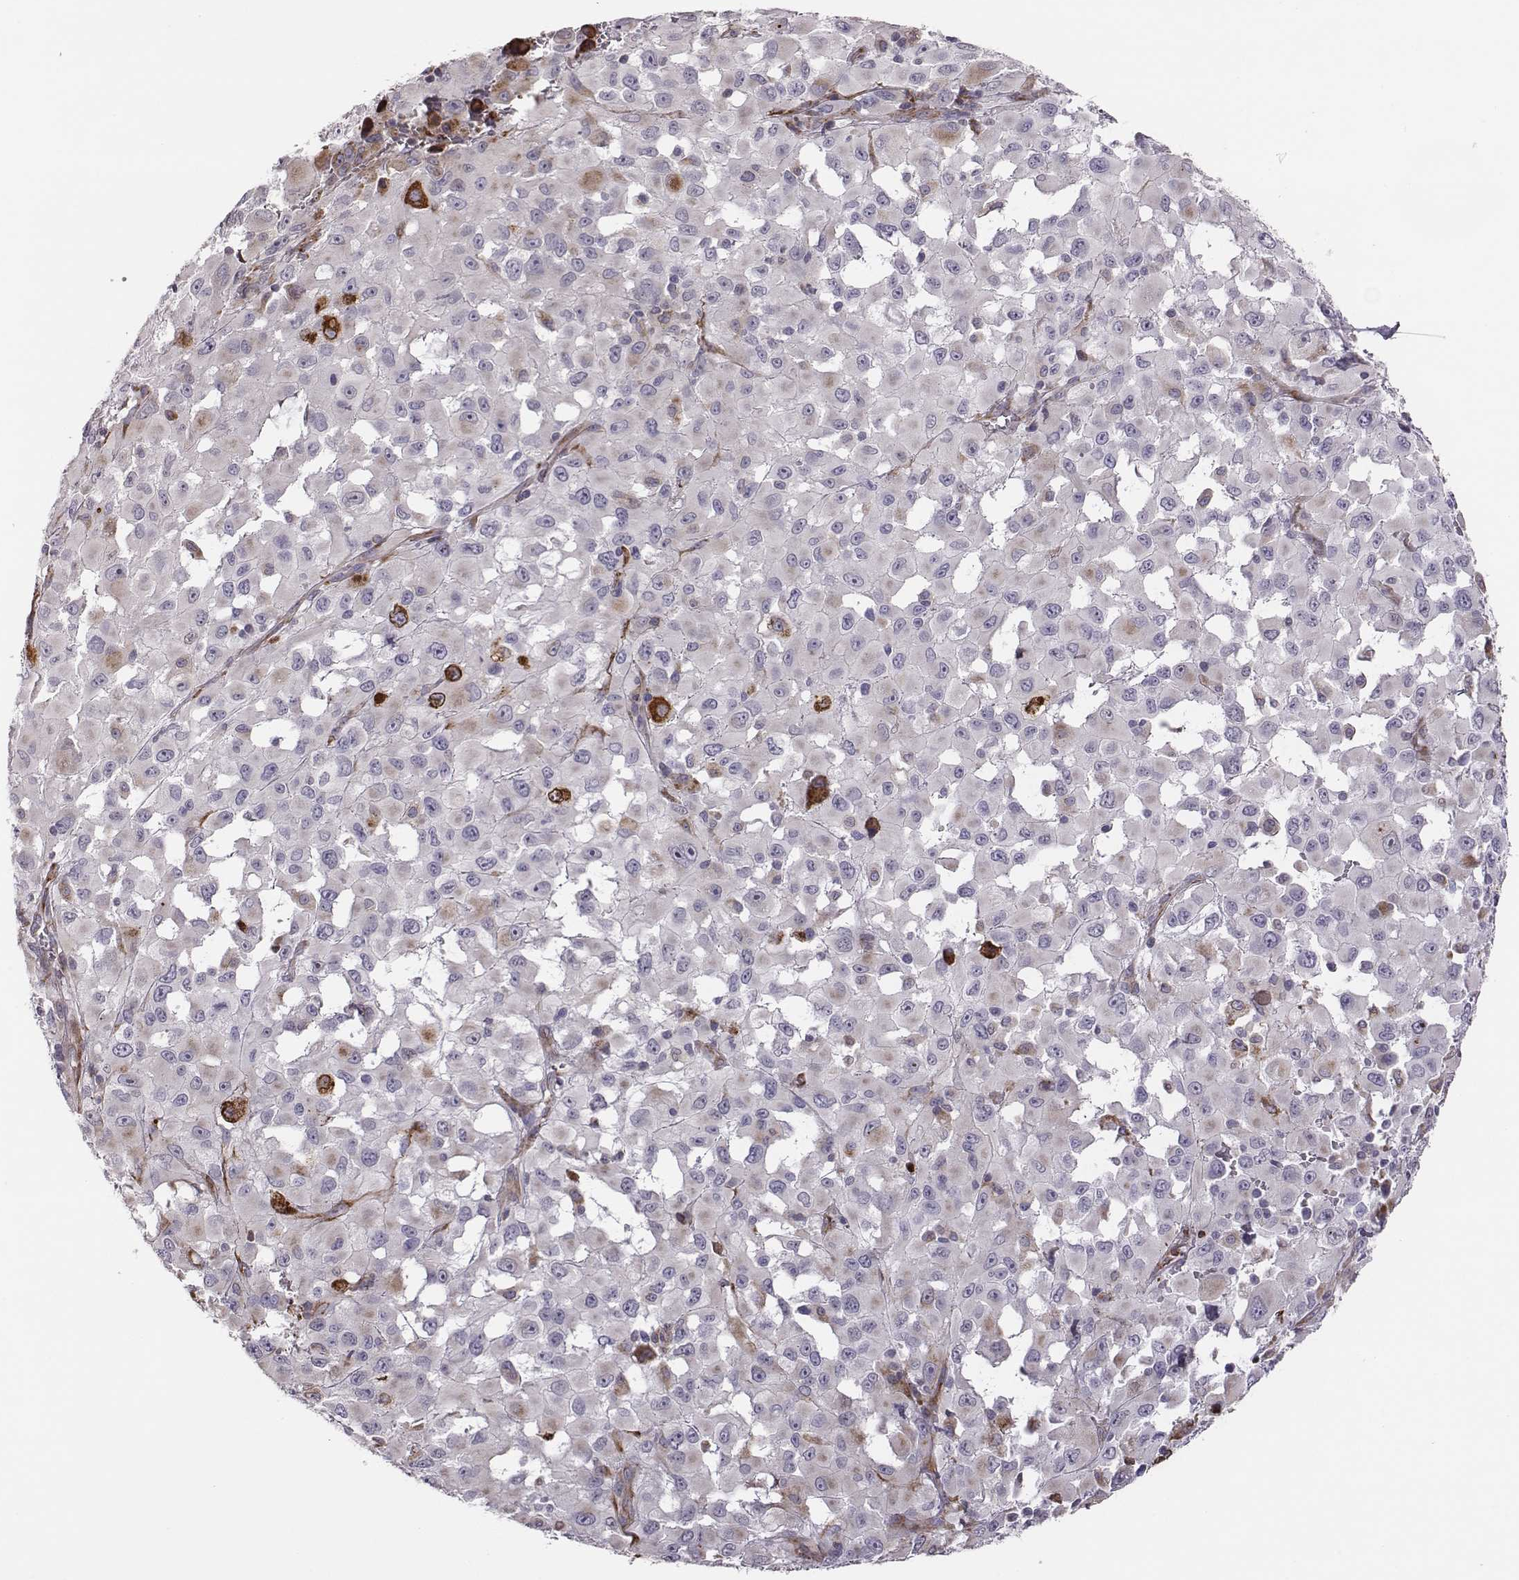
{"staining": {"intensity": "moderate", "quantity": "<25%", "location": "cytoplasmic/membranous"}, "tissue": "melanoma", "cell_type": "Tumor cells", "image_type": "cancer", "snomed": [{"axis": "morphology", "description": "Malignant melanoma, Metastatic site"}, {"axis": "topography", "description": "Lymph node"}], "caption": "Tumor cells exhibit moderate cytoplasmic/membranous positivity in about <25% of cells in melanoma. (Stains: DAB in brown, nuclei in blue, Microscopy: brightfield microscopy at high magnification).", "gene": "SELENOI", "patient": {"sex": "male", "age": 50}}